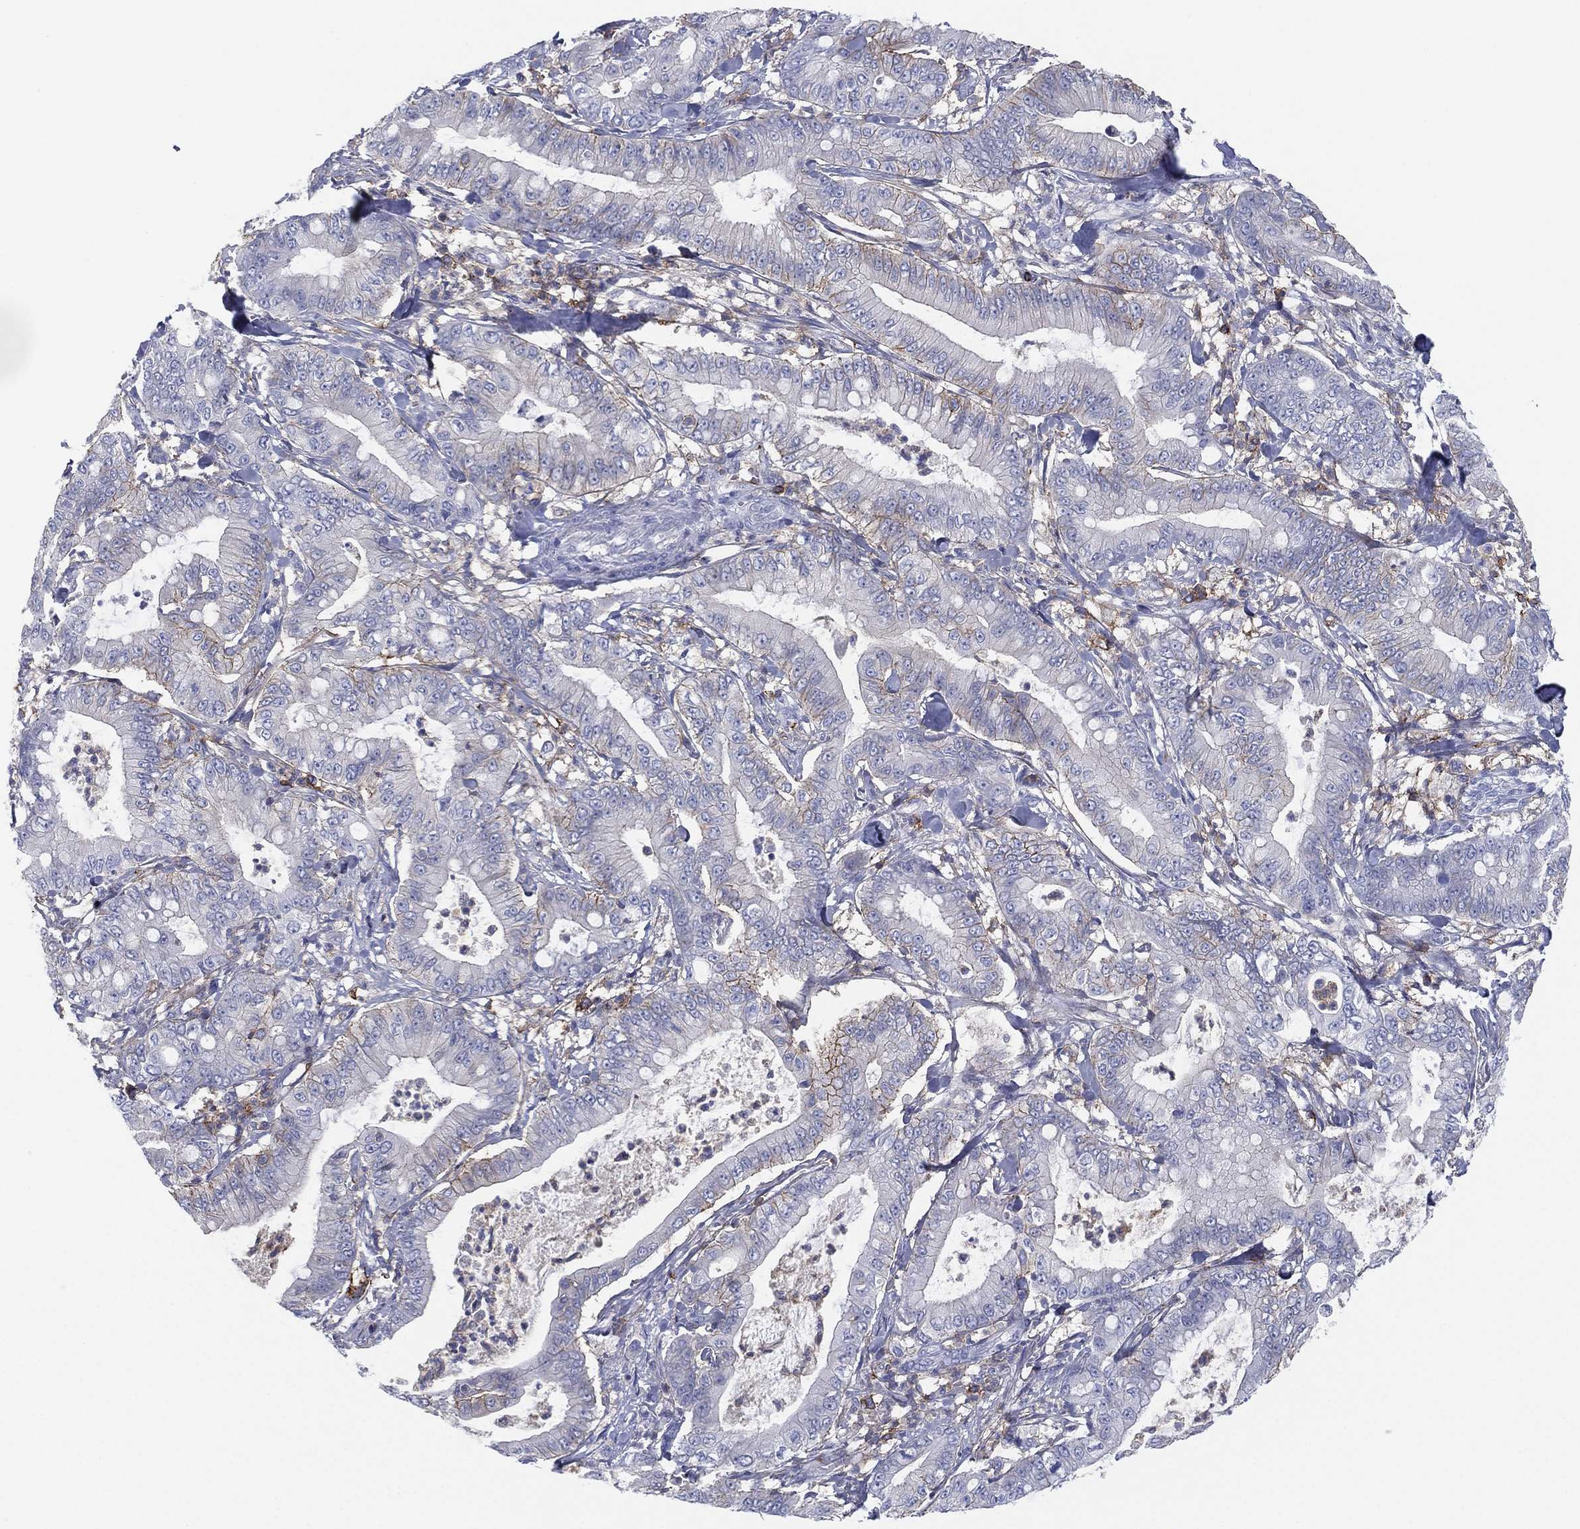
{"staining": {"intensity": "negative", "quantity": "none", "location": "none"}, "tissue": "pancreatic cancer", "cell_type": "Tumor cells", "image_type": "cancer", "snomed": [{"axis": "morphology", "description": "Adenocarcinoma, NOS"}, {"axis": "topography", "description": "Pancreas"}], "caption": "An immunohistochemistry photomicrograph of pancreatic cancer (adenocarcinoma) is shown. There is no staining in tumor cells of pancreatic cancer (adenocarcinoma).", "gene": "SELPLG", "patient": {"sex": "male", "age": 71}}